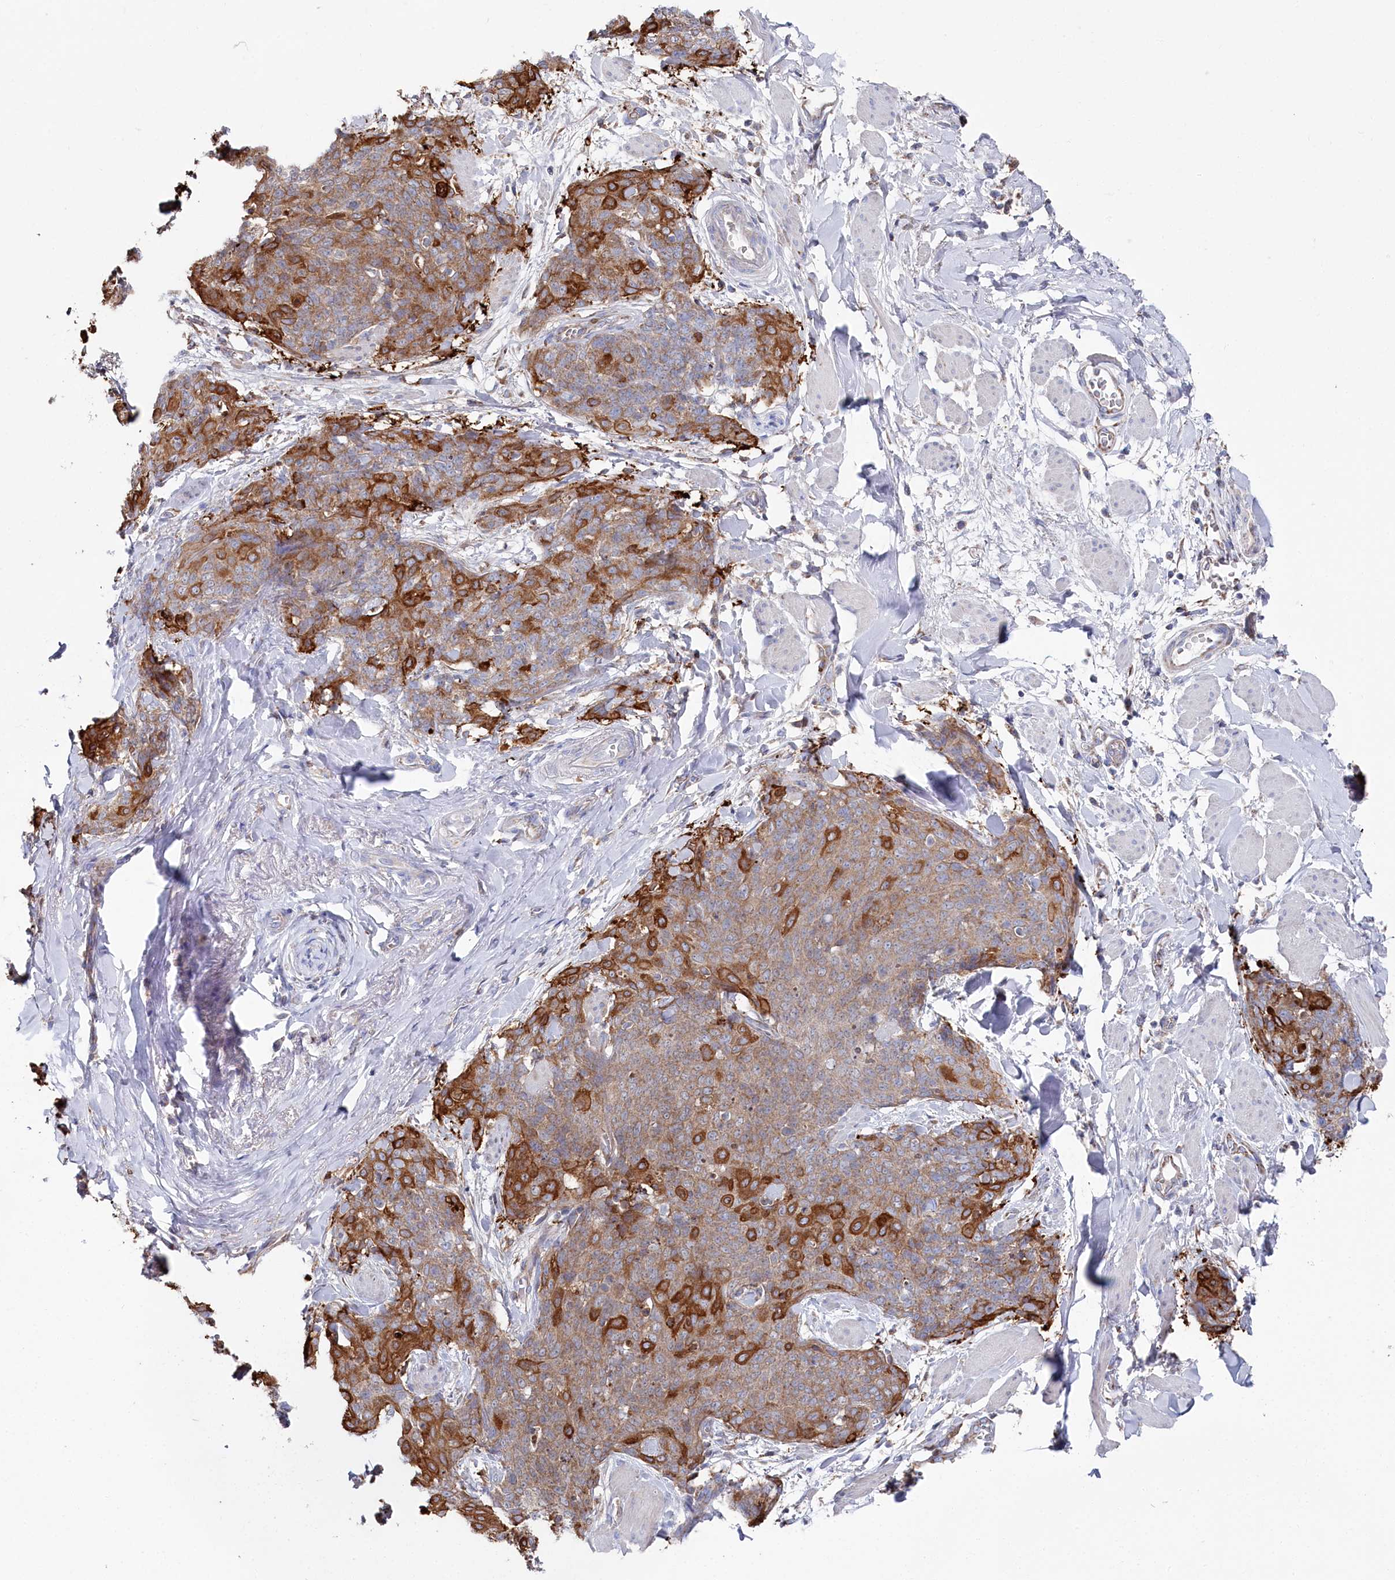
{"staining": {"intensity": "strong", "quantity": "25%-75%", "location": "cytoplasmic/membranous"}, "tissue": "skin cancer", "cell_type": "Tumor cells", "image_type": "cancer", "snomed": [{"axis": "morphology", "description": "Squamous cell carcinoma, NOS"}, {"axis": "topography", "description": "Skin"}, {"axis": "topography", "description": "Vulva"}], "caption": "The immunohistochemical stain shows strong cytoplasmic/membranous staining in tumor cells of skin cancer (squamous cell carcinoma) tissue. (DAB = brown stain, brightfield microscopy at high magnification).", "gene": "GLS2", "patient": {"sex": "female", "age": 85}}